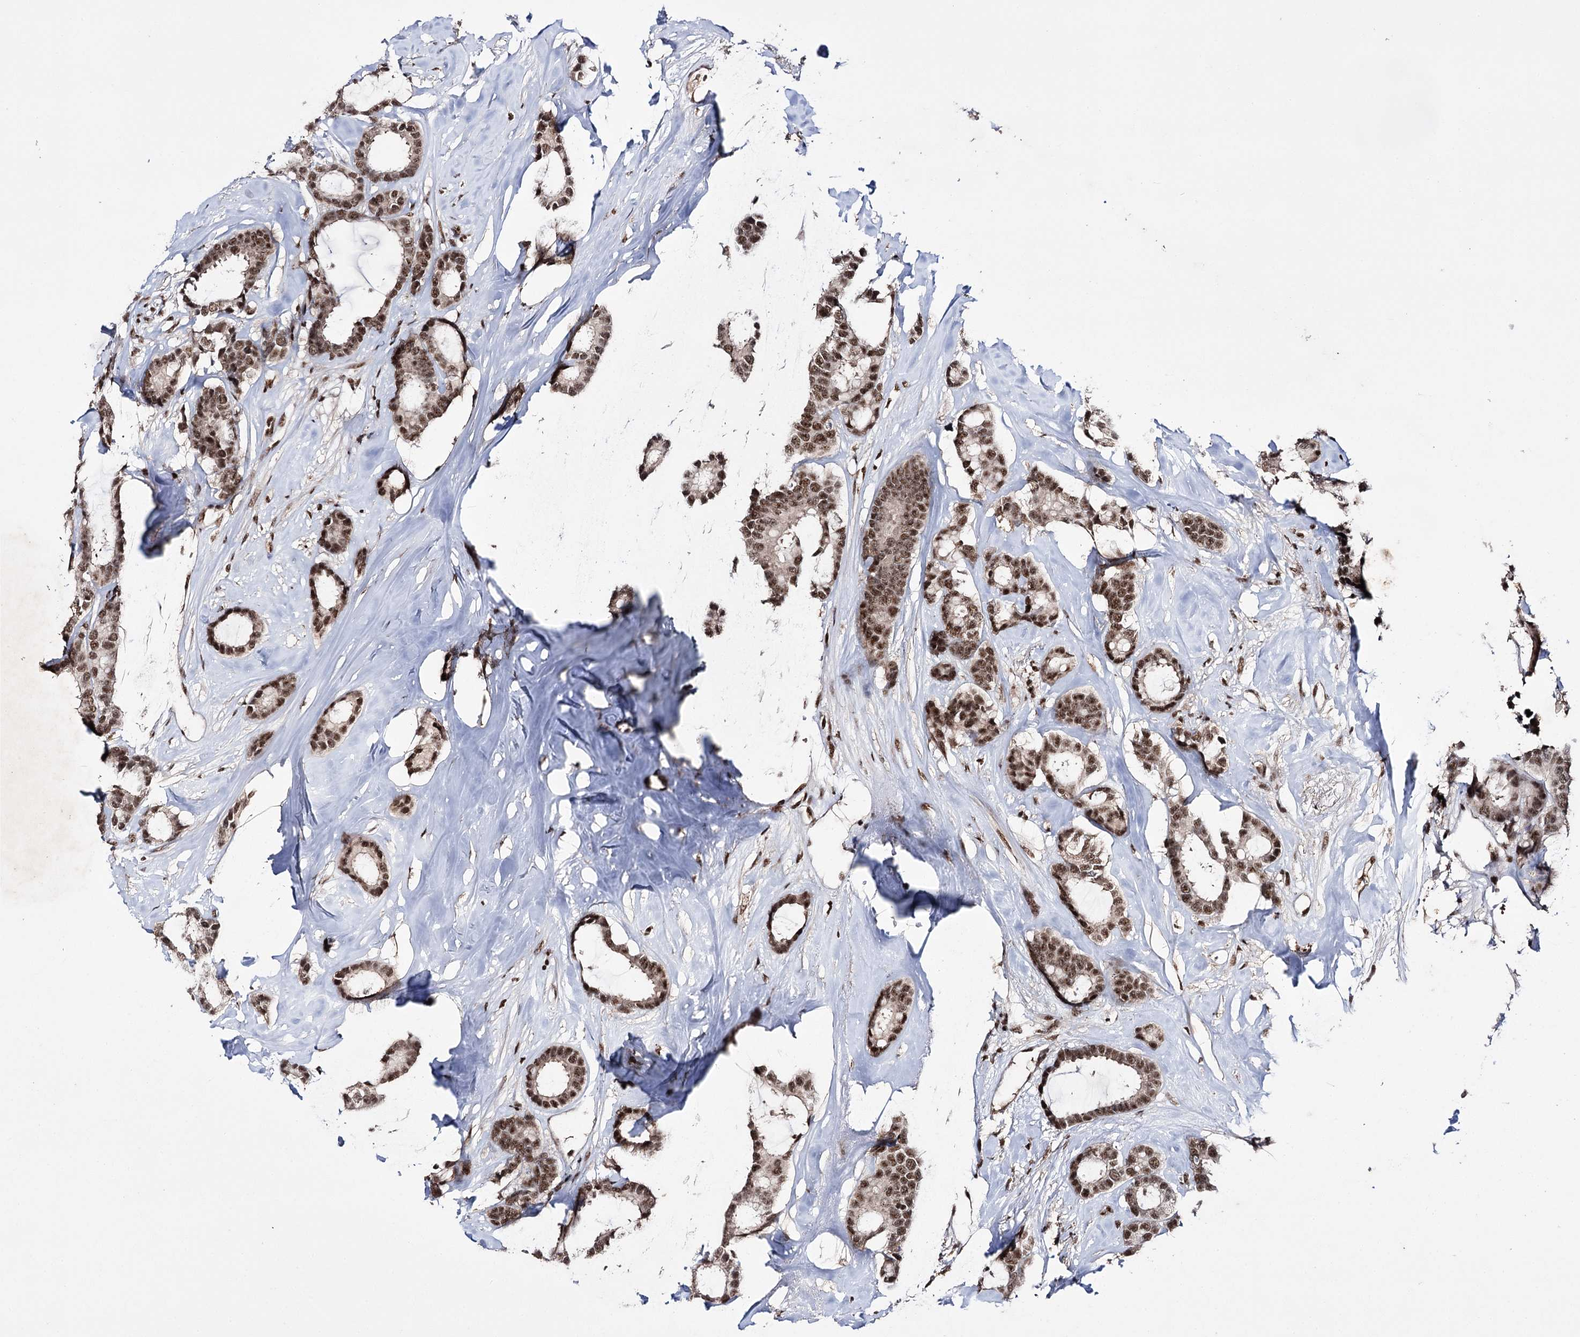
{"staining": {"intensity": "moderate", "quantity": ">75%", "location": "nuclear"}, "tissue": "breast cancer", "cell_type": "Tumor cells", "image_type": "cancer", "snomed": [{"axis": "morphology", "description": "Duct carcinoma"}, {"axis": "topography", "description": "Breast"}], "caption": "Moderate nuclear protein staining is appreciated in about >75% of tumor cells in breast cancer.", "gene": "PRPF40A", "patient": {"sex": "female", "age": 87}}